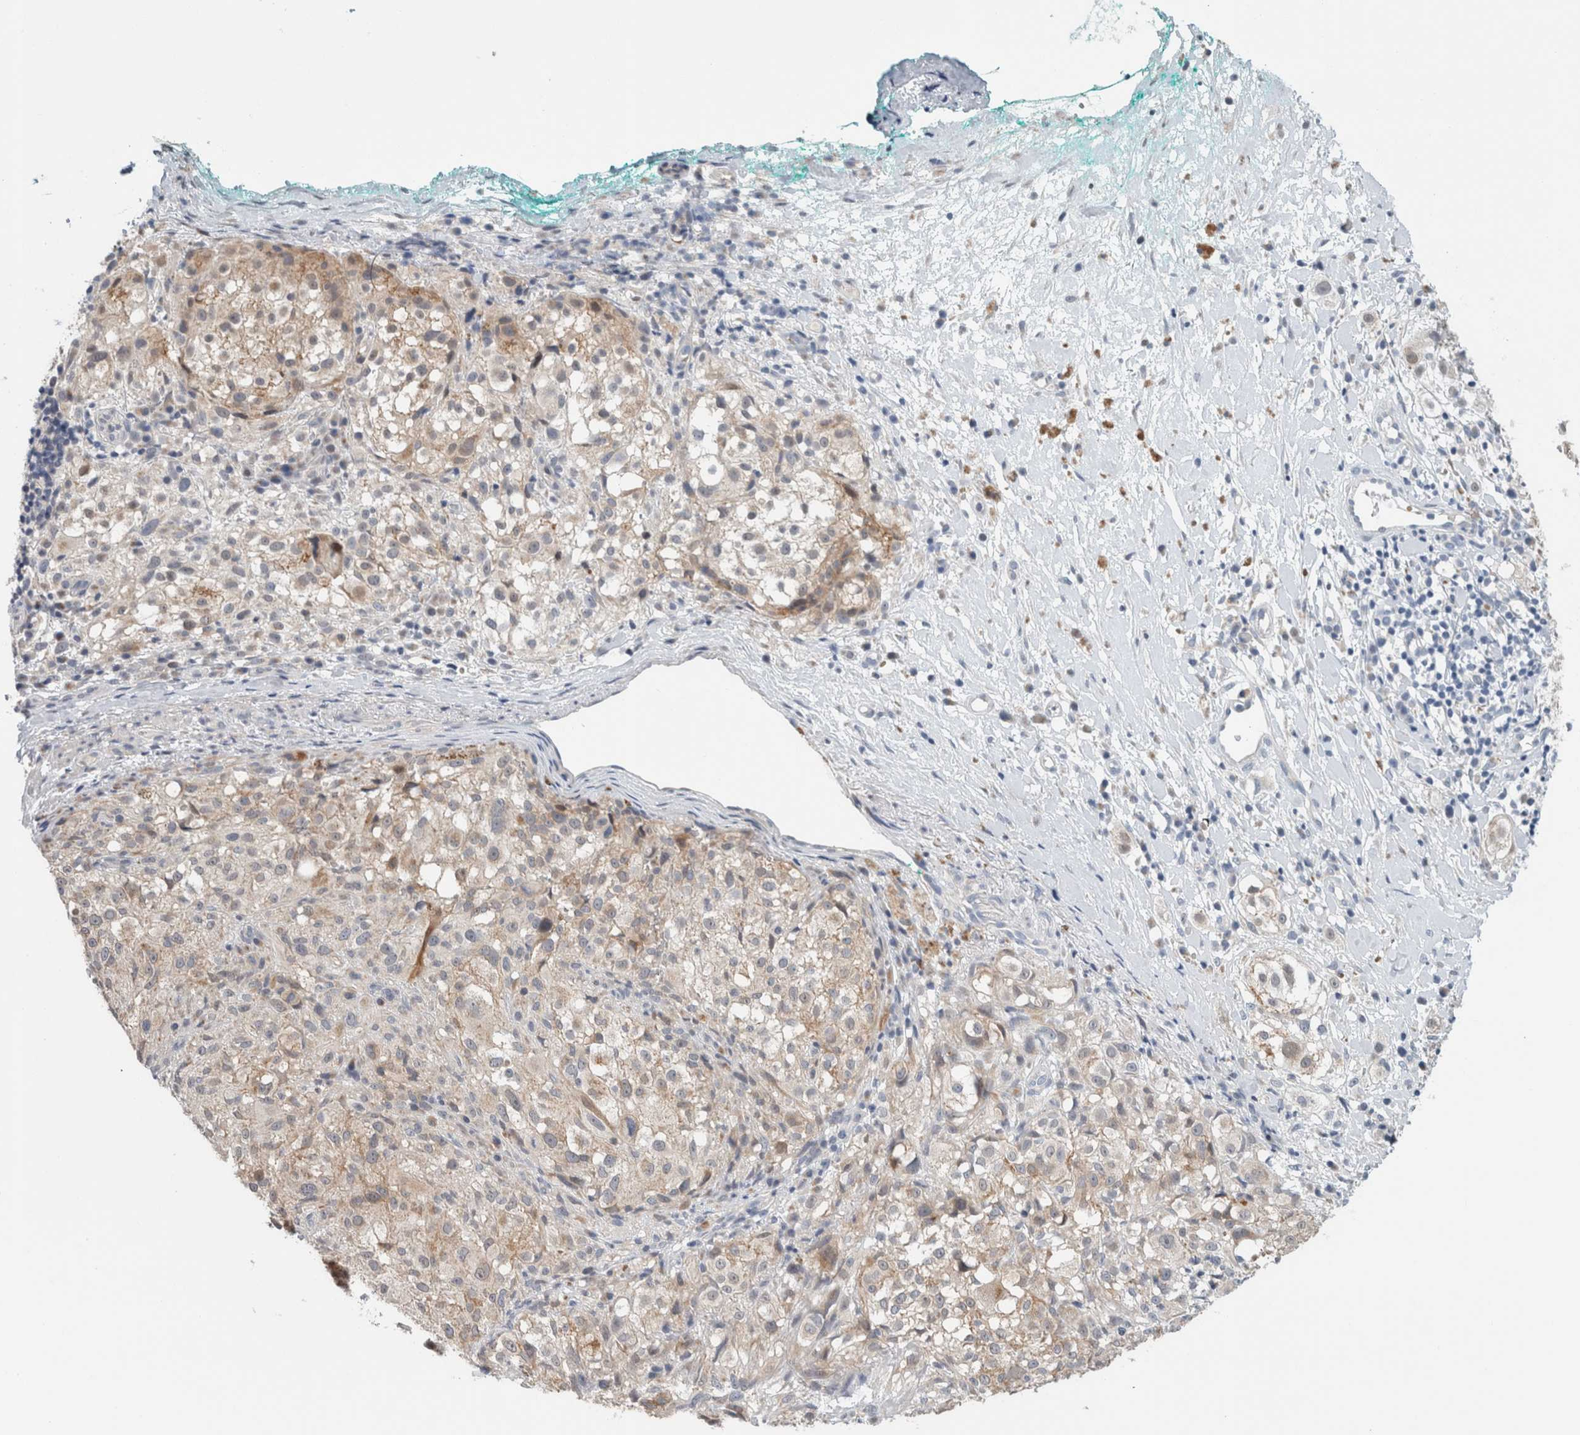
{"staining": {"intensity": "weak", "quantity": ">75%", "location": "cytoplasmic/membranous"}, "tissue": "melanoma", "cell_type": "Tumor cells", "image_type": "cancer", "snomed": [{"axis": "morphology", "description": "Necrosis, NOS"}, {"axis": "morphology", "description": "Malignant melanoma, NOS"}, {"axis": "topography", "description": "Skin"}], "caption": "Malignant melanoma stained with a protein marker displays weak staining in tumor cells.", "gene": "CRAT", "patient": {"sex": "female", "age": 87}}